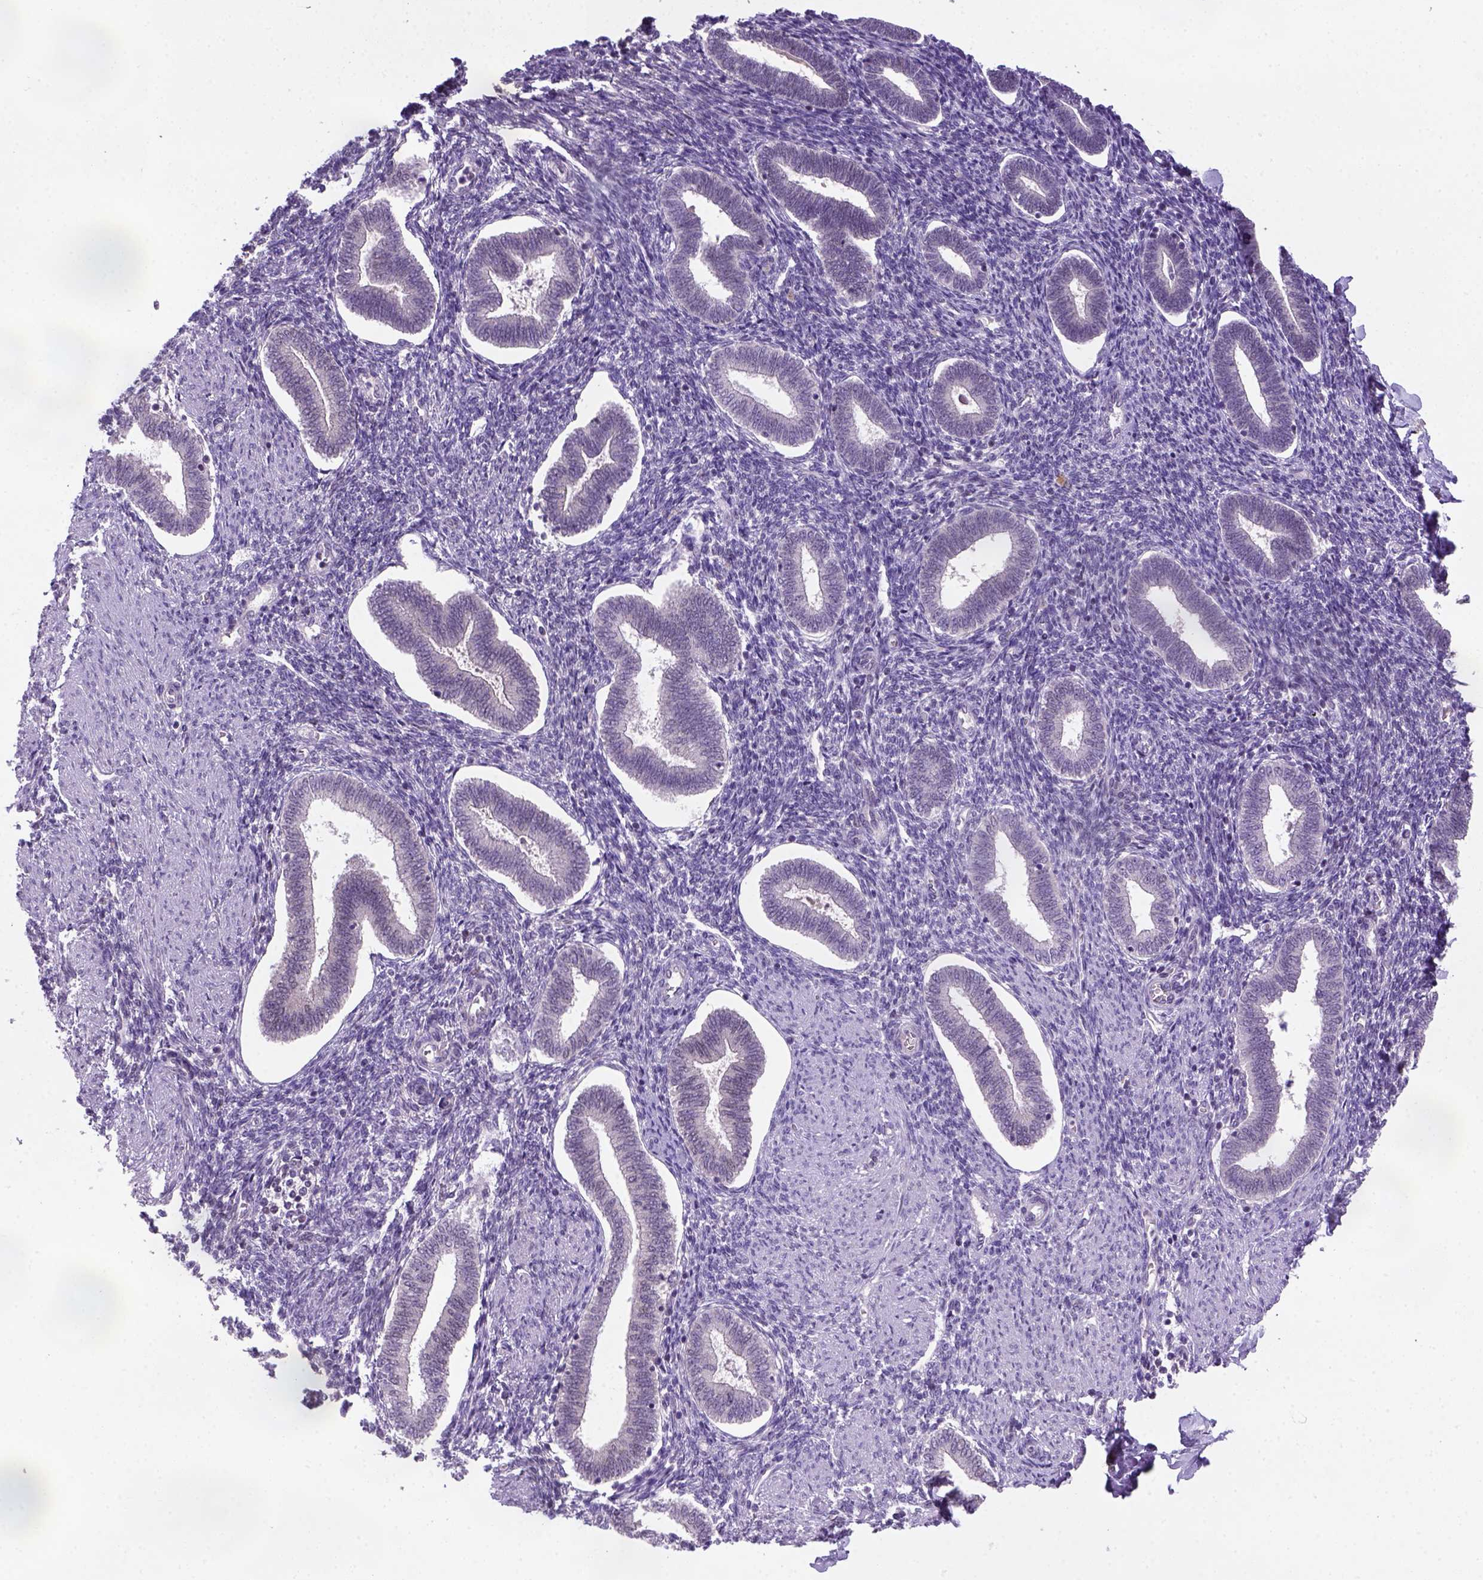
{"staining": {"intensity": "moderate", "quantity": "25%-75%", "location": "nuclear"}, "tissue": "endometrium", "cell_type": "Cells in endometrial stroma", "image_type": "normal", "snomed": [{"axis": "morphology", "description": "Normal tissue, NOS"}, {"axis": "topography", "description": "Endometrium"}], "caption": "Moderate nuclear protein staining is seen in about 25%-75% of cells in endometrial stroma in endometrium. (DAB IHC with brightfield microscopy, high magnification).", "gene": "MGMT", "patient": {"sex": "female", "age": 42}}